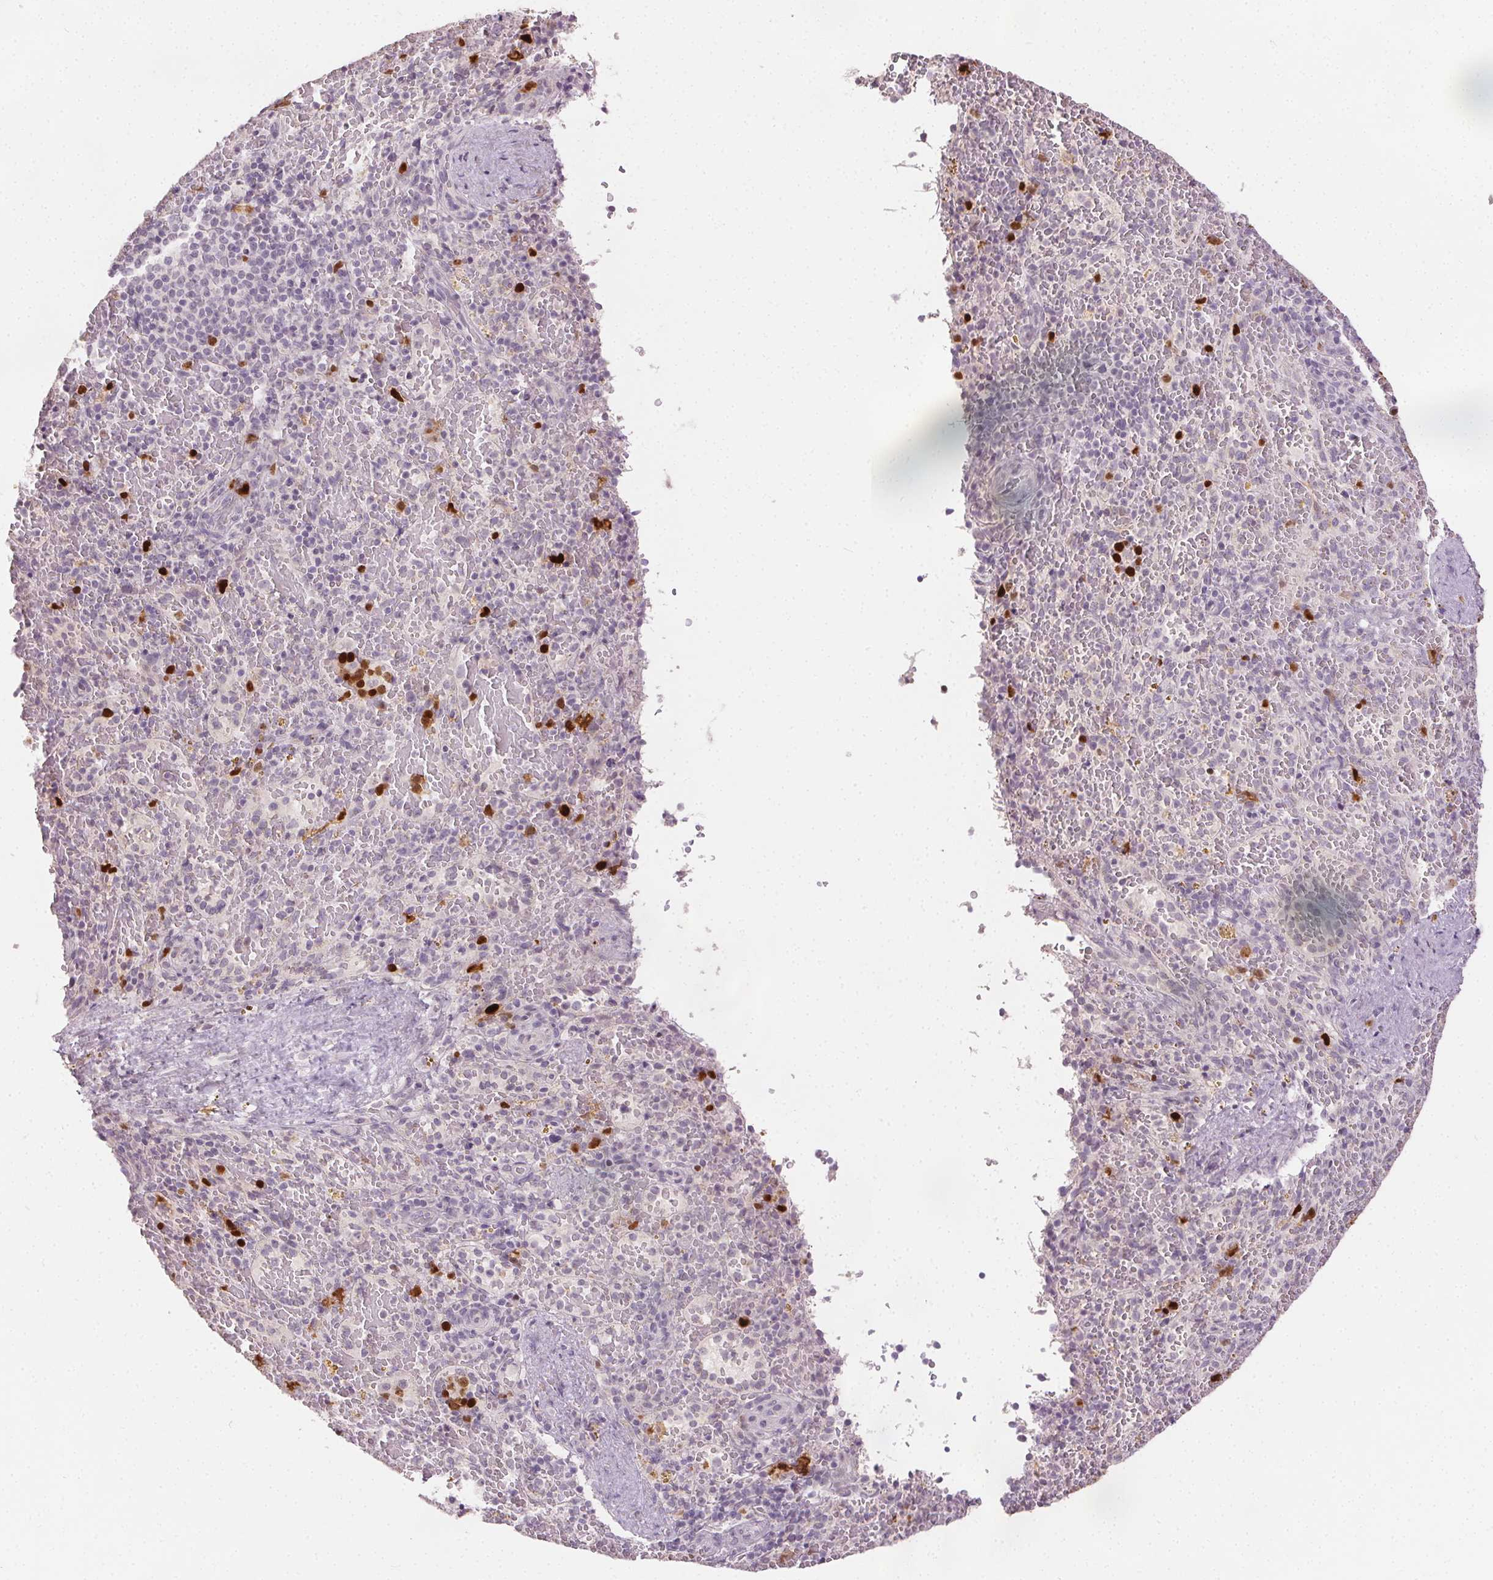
{"staining": {"intensity": "moderate", "quantity": "<25%", "location": "nuclear"}, "tissue": "spleen", "cell_type": "Cells in red pulp", "image_type": "normal", "snomed": [{"axis": "morphology", "description": "Normal tissue, NOS"}, {"axis": "topography", "description": "Spleen"}], "caption": "This is a photomicrograph of IHC staining of benign spleen, which shows moderate positivity in the nuclear of cells in red pulp.", "gene": "ANLN", "patient": {"sex": "female", "age": 50}}